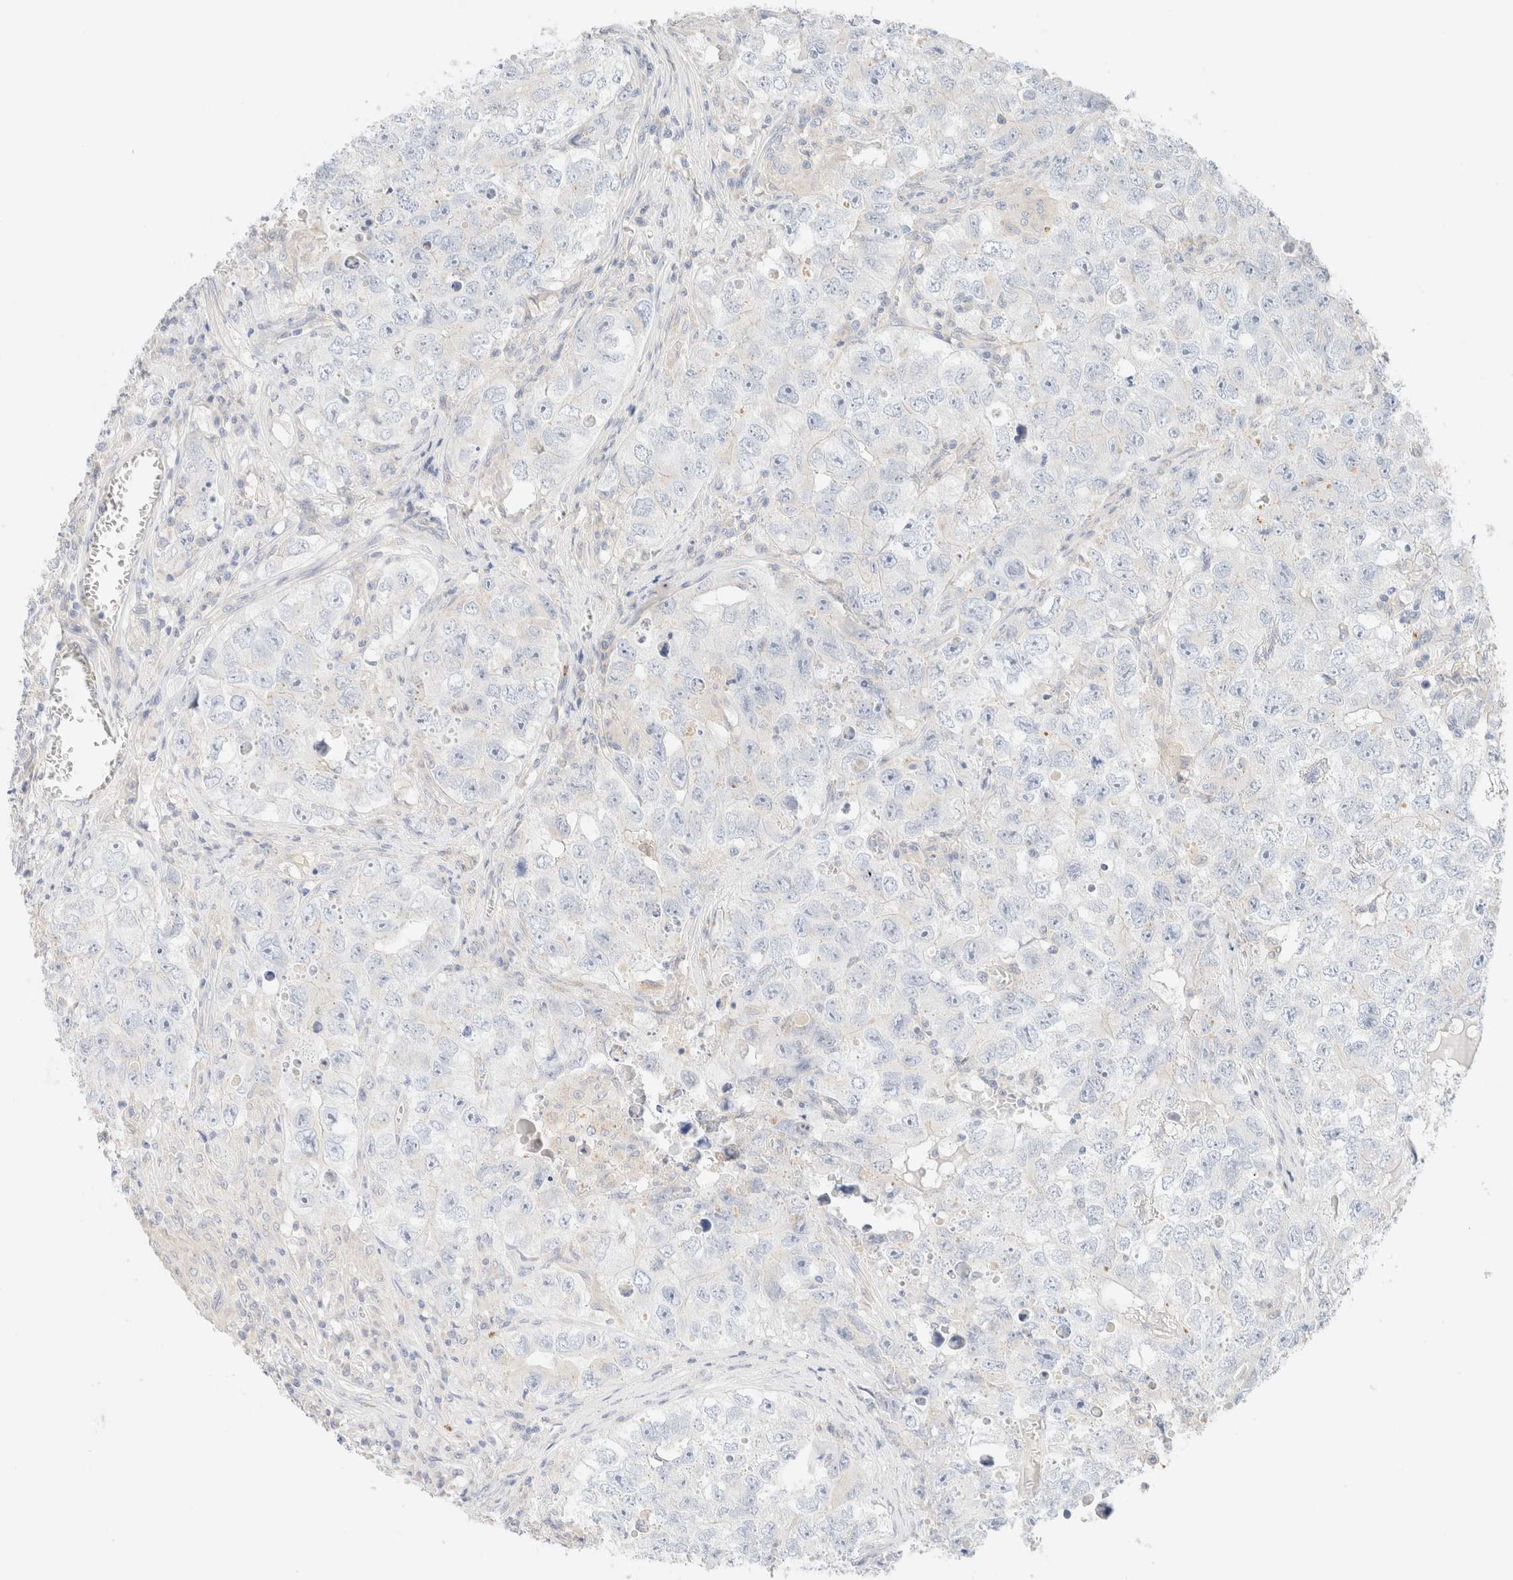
{"staining": {"intensity": "negative", "quantity": "none", "location": "none"}, "tissue": "testis cancer", "cell_type": "Tumor cells", "image_type": "cancer", "snomed": [{"axis": "morphology", "description": "Seminoma, NOS"}, {"axis": "morphology", "description": "Carcinoma, Embryonal, NOS"}, {"axis": "topography", "description": "Testis"}], "caption": "High magnification brightfield microscopy of testis cancer stained with DAB (brown) and counterstained with hematoxylin (blue): tumor cells show no significant expression.", "gene": "SARM1", "patient": {"sex": "male", "age": 43}}